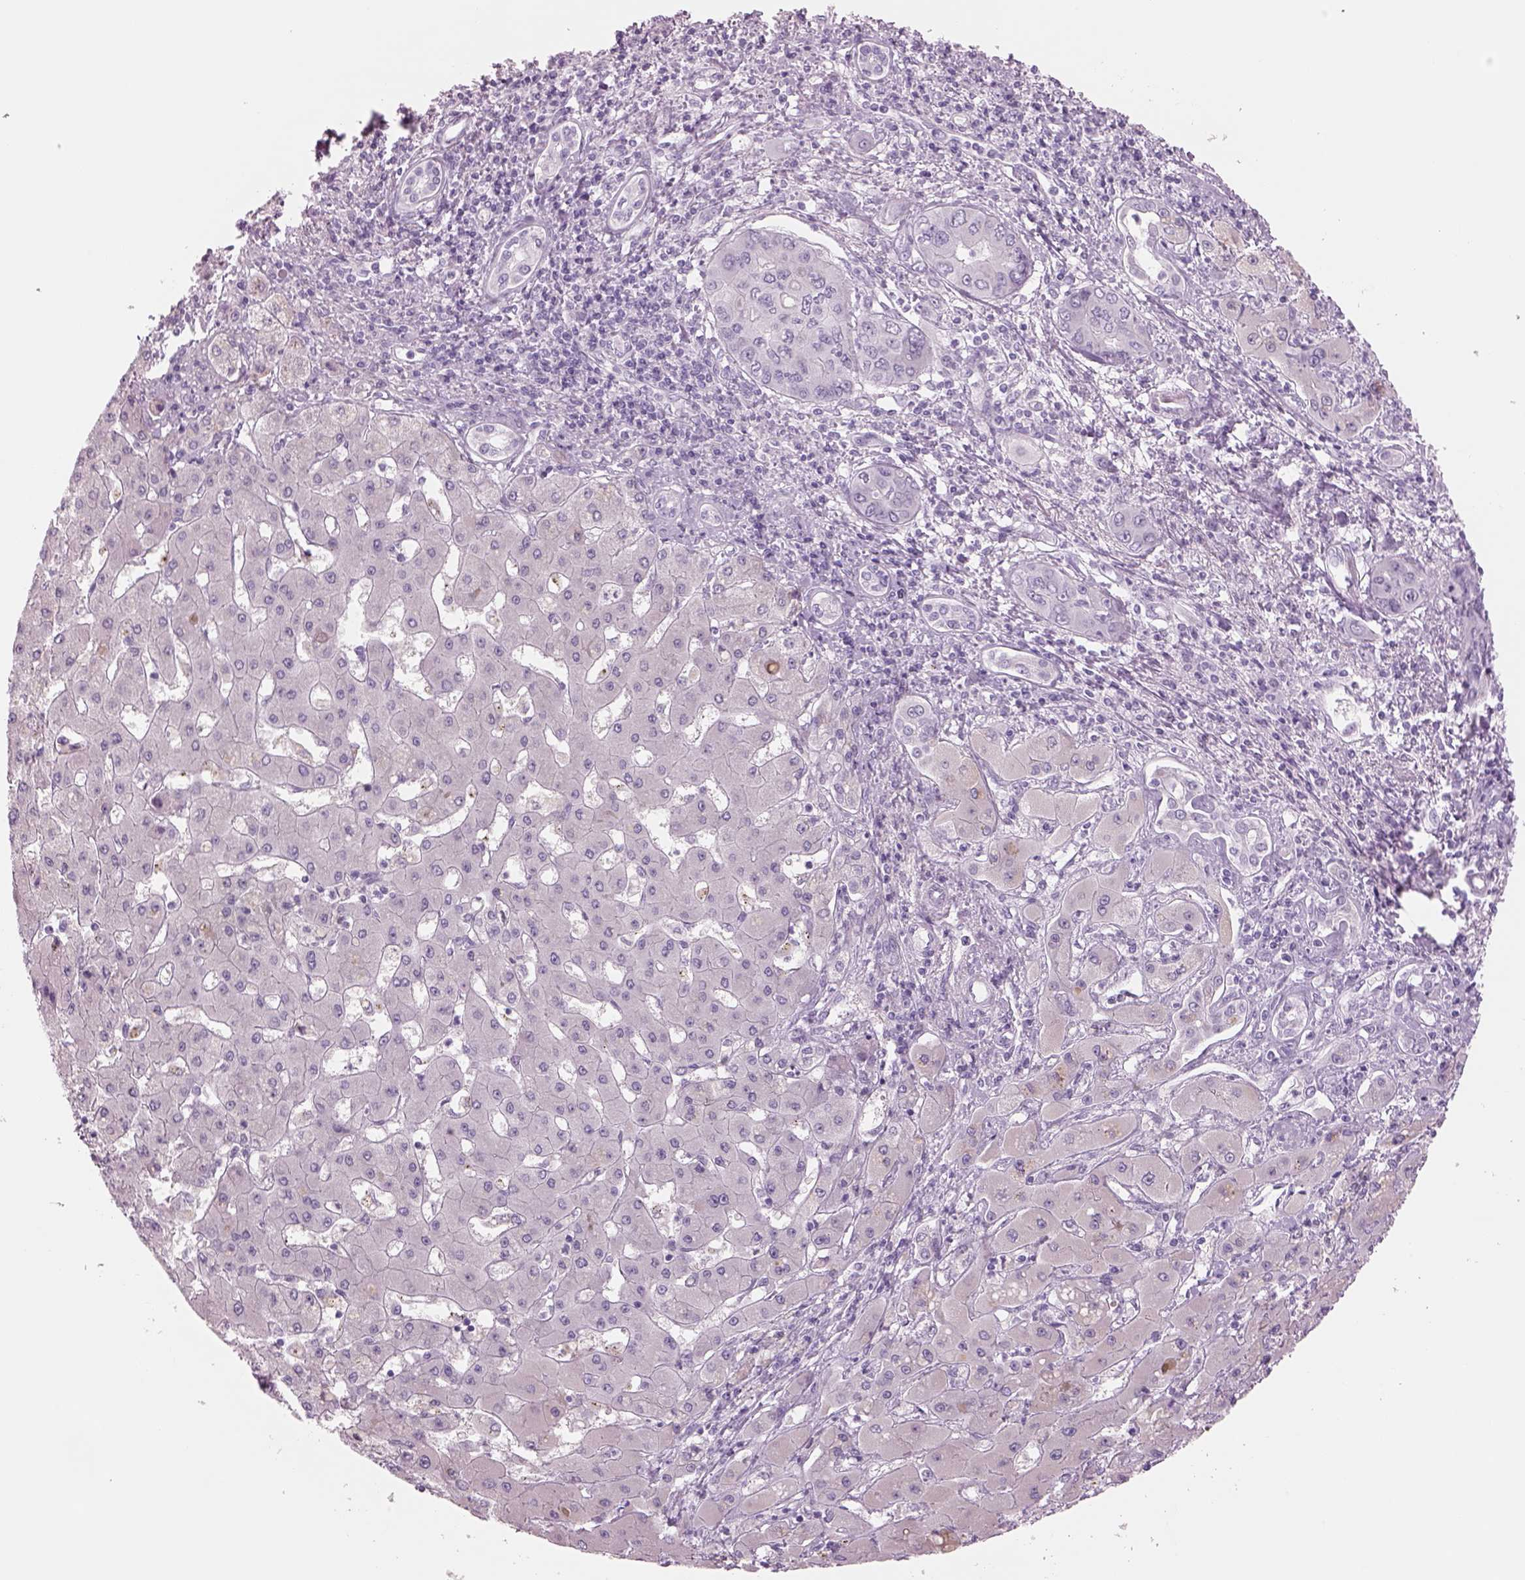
{"staining": {"intensity": "negative", "quantity": "none", "location": "none"}, "tissue": "liver cancer", "cell_type": "Tumor cells", "image_type": "cancer", "snomed": [{"axis": "morphology", "description": "Cholangiocarcinoma"}, {"axis": "topography", "description": "Liver"}], "caption": "Tumor cells show no significant protein staining in liver cholangiocarcinoma.", "gene": "RHO", "patient": {"sex": "male", "age": 67}}